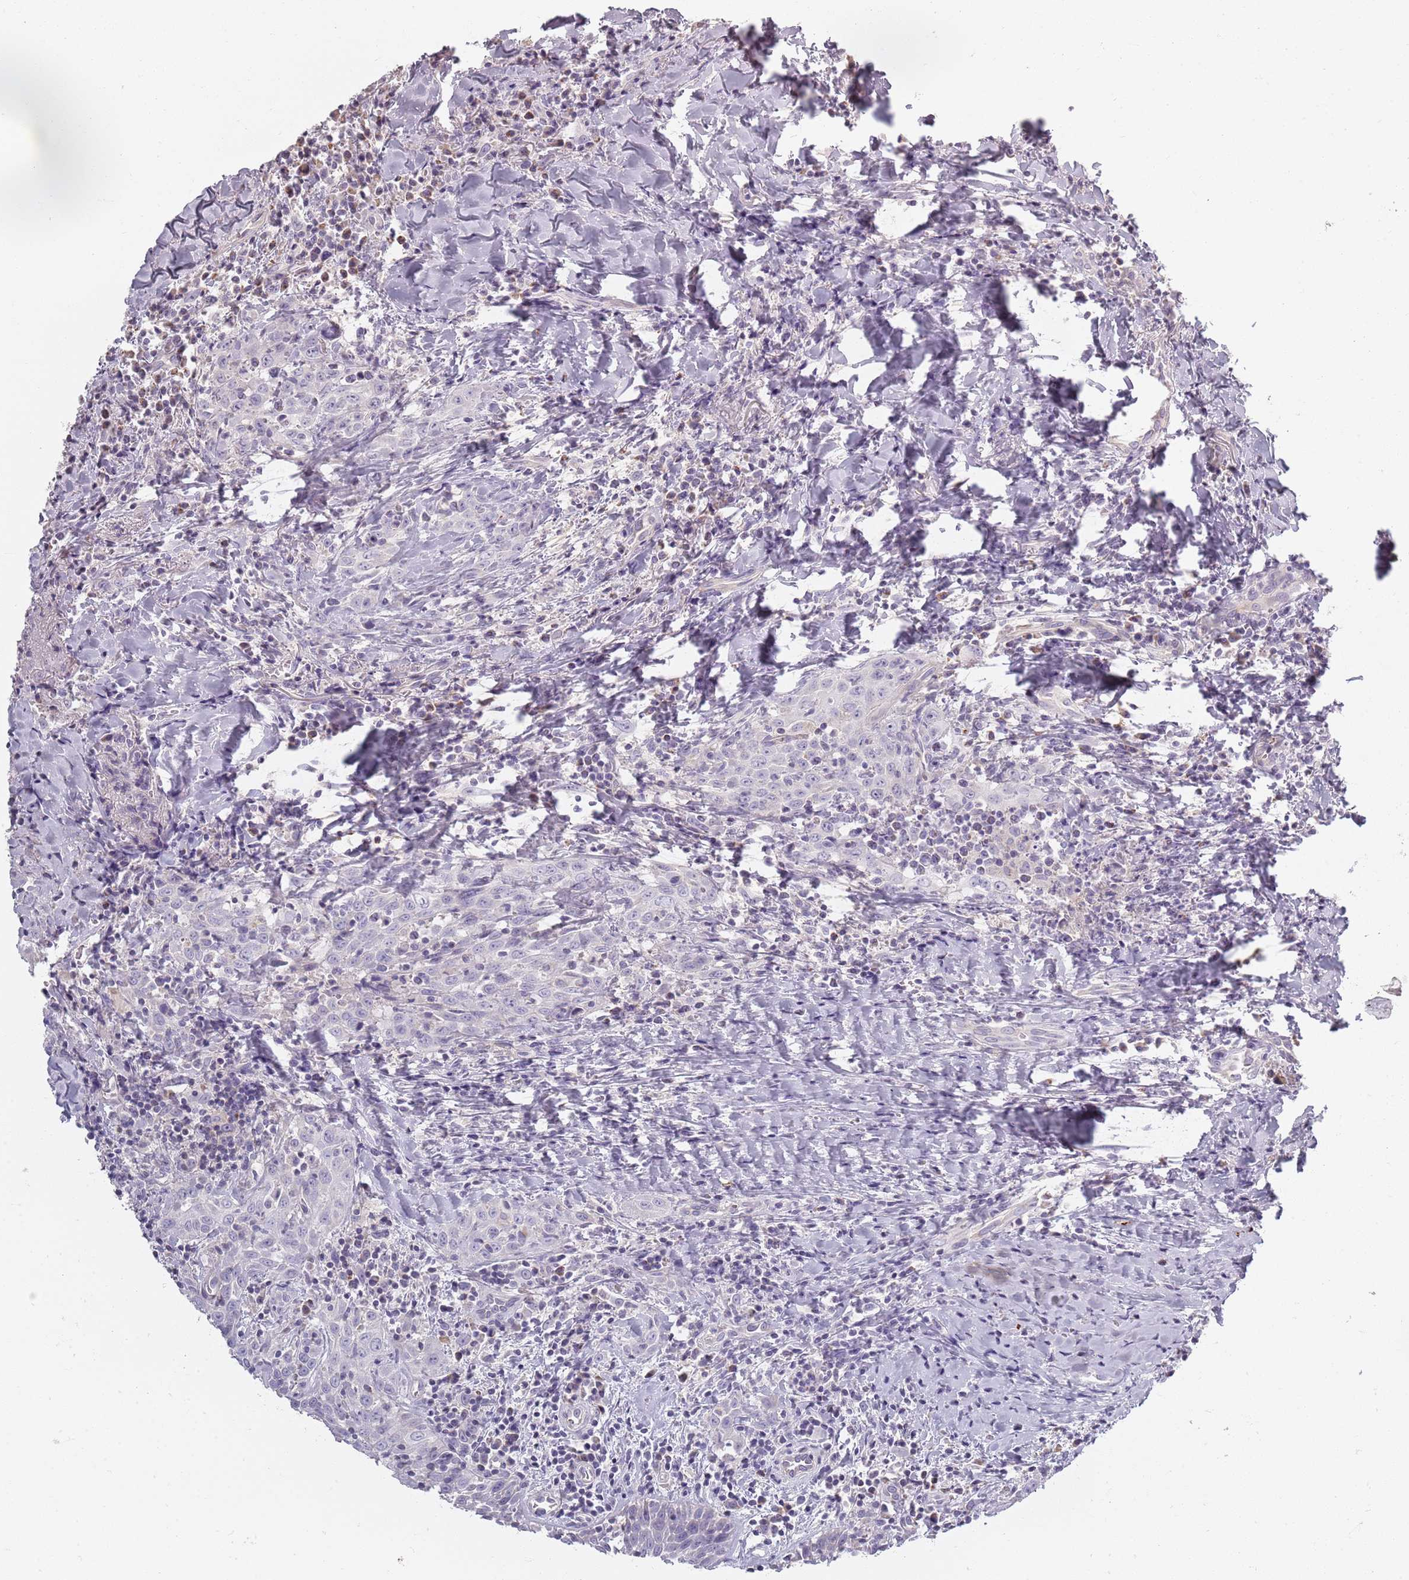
{"staining": {"intensity": "negative", "quantity": "none", "location": "none"}, "tissue": "head and neck cancer", "cell_type": "Tumor cells", "image_type": "cancer", "snomed": [{"axis": "morphology", "description": "Squamous cell carcinoma, NOS"}, {"axis": "topography", "description": "Head-Neck"}], "caption": "The photomicrograph exhibits no significant expression in tumor cells of head and neck cancer.", "gene": "SYNGR3", "patient": {"sex": "female", "age": 70}}